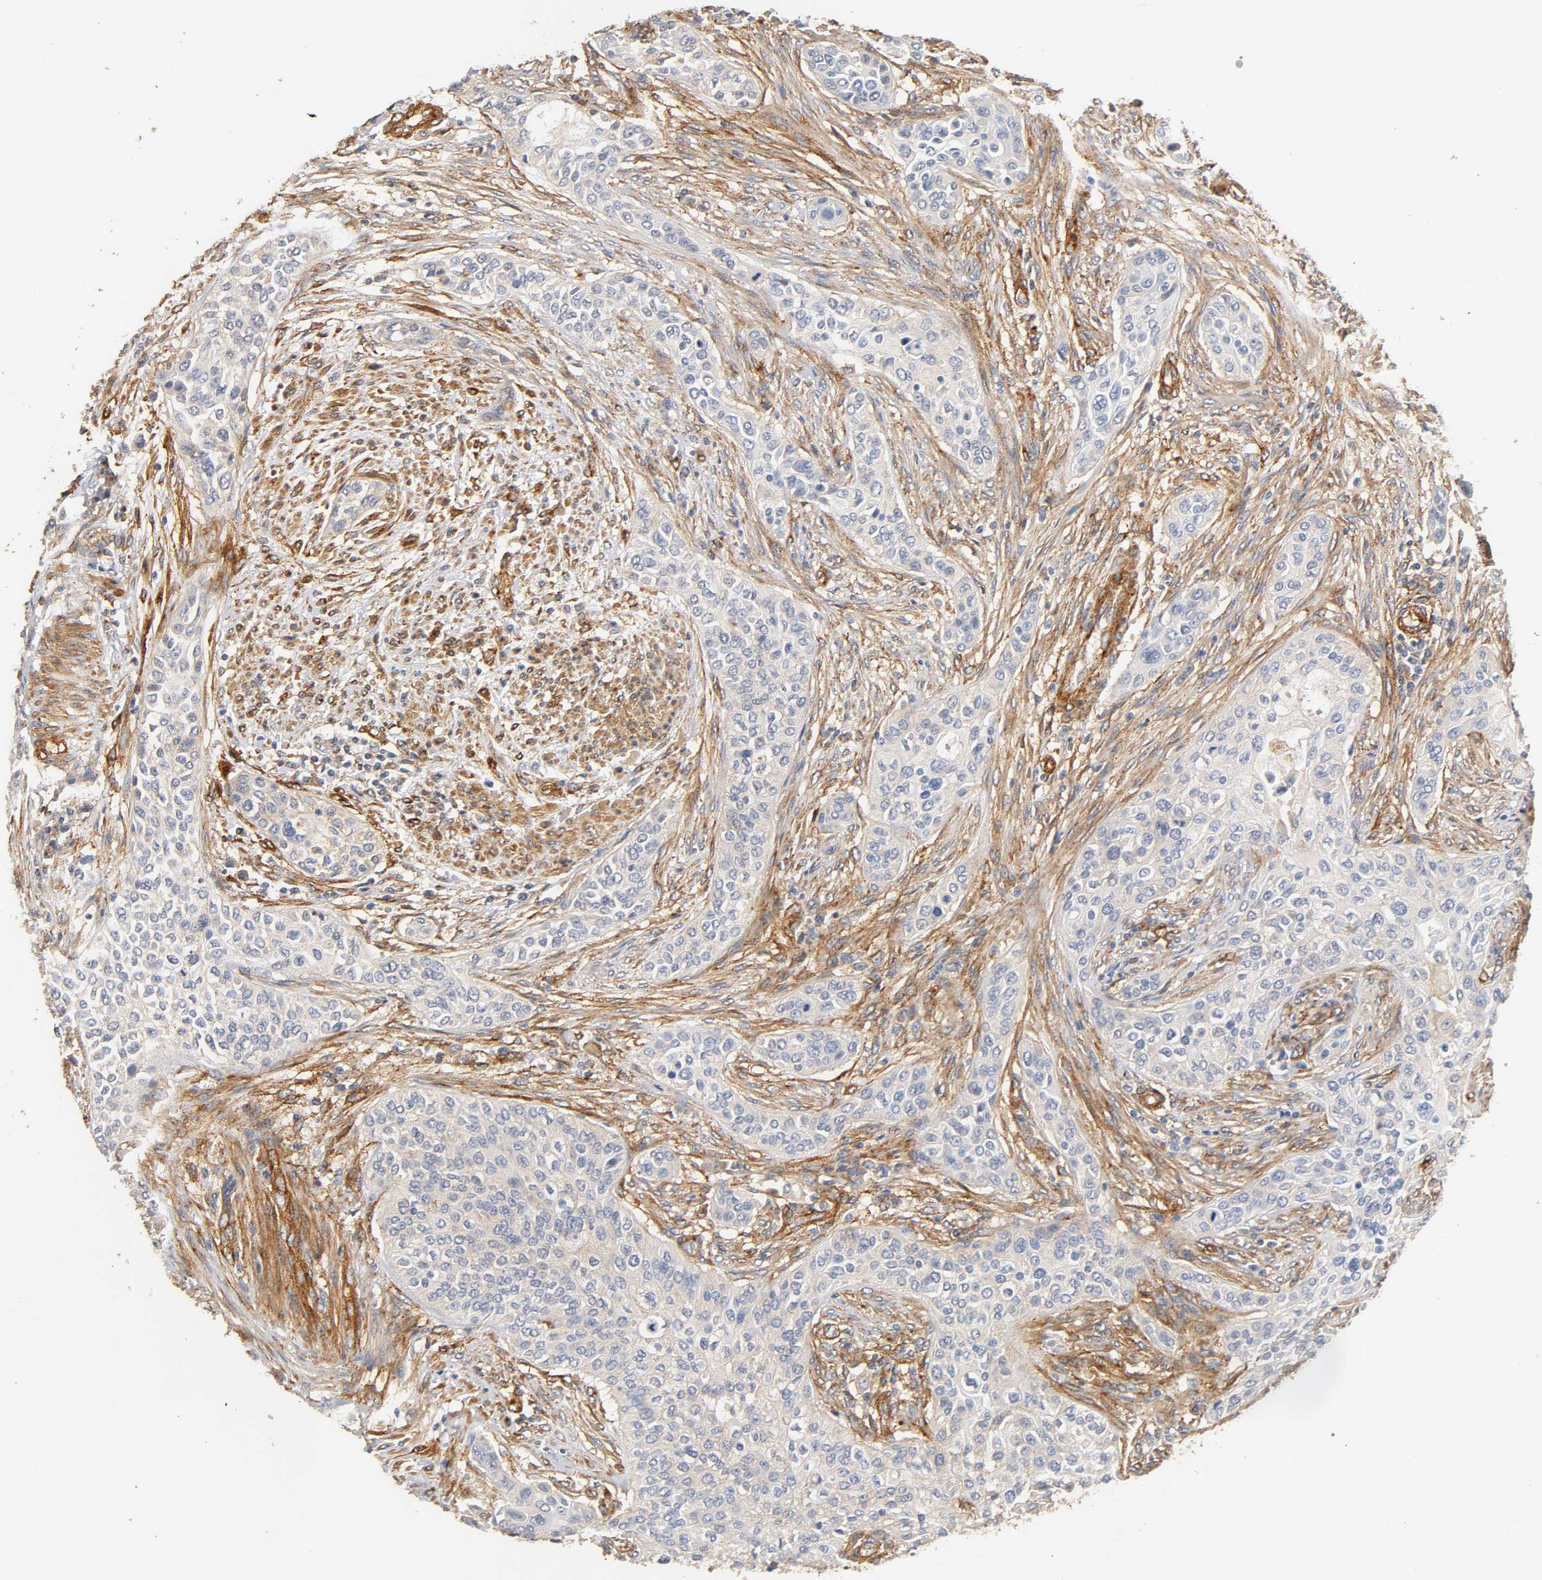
{"staining": {"intensity": "negative", "quantity": "none", "location": "none"}, "tissue": "urothelial cancer", "cell_type": "Tumor cells", "image_type": "cancer", "snomed": [{"axis": "morphology", "description": "Urothelial carcinoma, High grade"}, {"axis": "topography", "description": "Urinary bladder"}], "caption": "Human urothelial carcinoma (high-grade) stained for a protein using immunohistochemistry demonstrates no staining in tumor cells.", "gene": "IFITM3", "patient": {"sex": "male", "age": 74}}